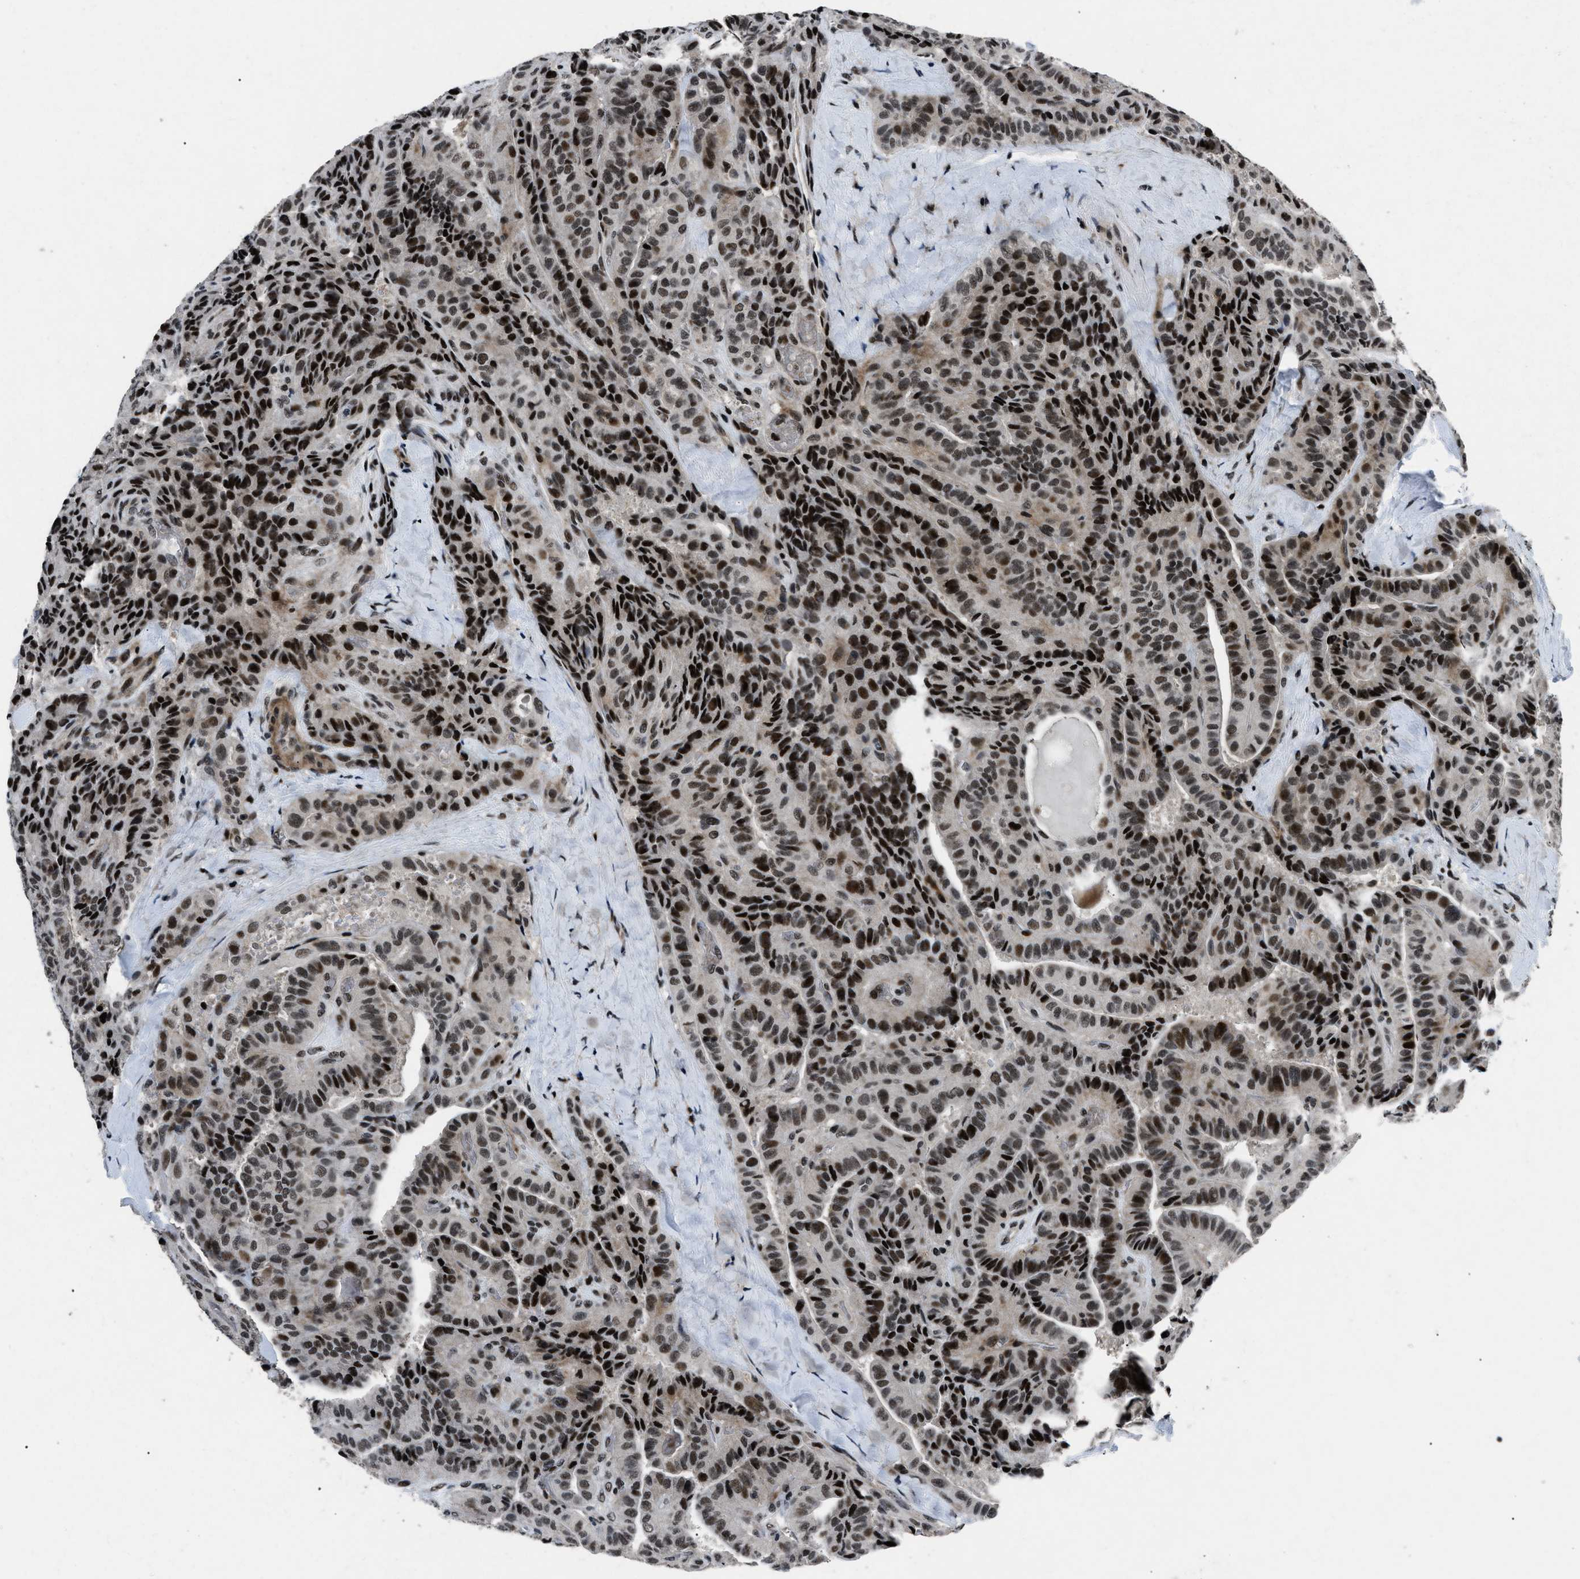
{"staining": {"intensity": "strong", "quantity": ">75%", "location": "nuclear"}, "tissue": "thyroid cancer", "cell_type": "Tumor cells", "image_type": "cancer", "snomed": [{"axis": "morphology", "description": "Papillary adenocarcinoma, NOS"}, {"axis": "topography", "description": "Thyroid gland"}], "caption": "Immunohistochemistry of thyroid papillary adenocarcinoma demonstrates high levels of strong nuclear staining in approximately >75% of tumor cells.", "gene": "SMARCB1", "patient": {"sex": "male", "age": 77}}